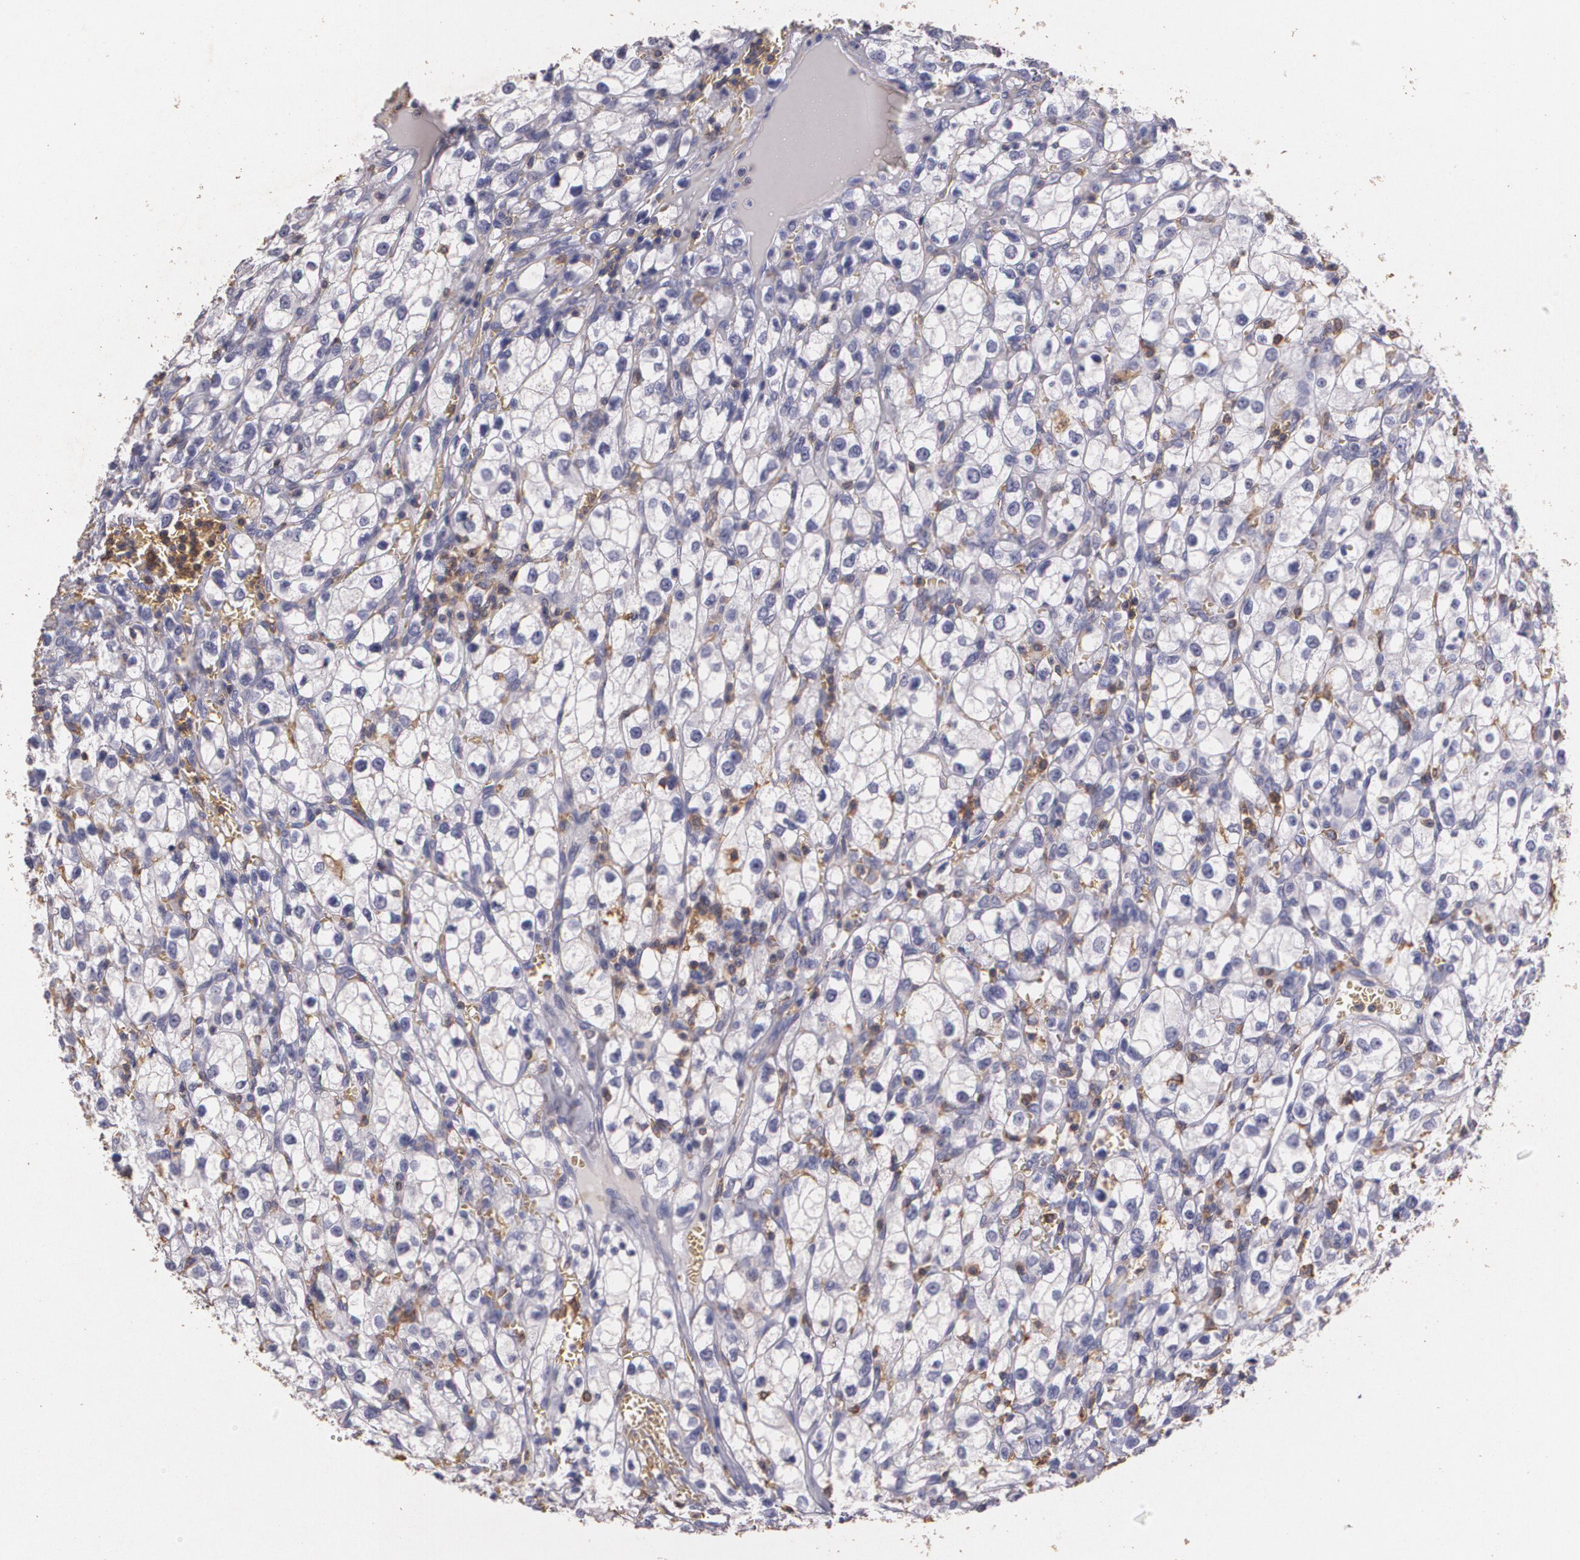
{"staining": {"intensity": "negative", "quantity": "none", "location": "none"}, "tissue": "renal cancer", "cell_type": "Tumor cells", "image_type": "cancer", "snomed": [{"axis": "morphology", "description": "Adenocarcinoma, NOS"}, {"axis": "topography", "description": "Kidney"}], "caption": "Renal cancer was stained to show a protein in brown. There is no significant expression in tumor cells.", "gene": "TGFBR1", "patient": {"sex": "female", "age": 62}}